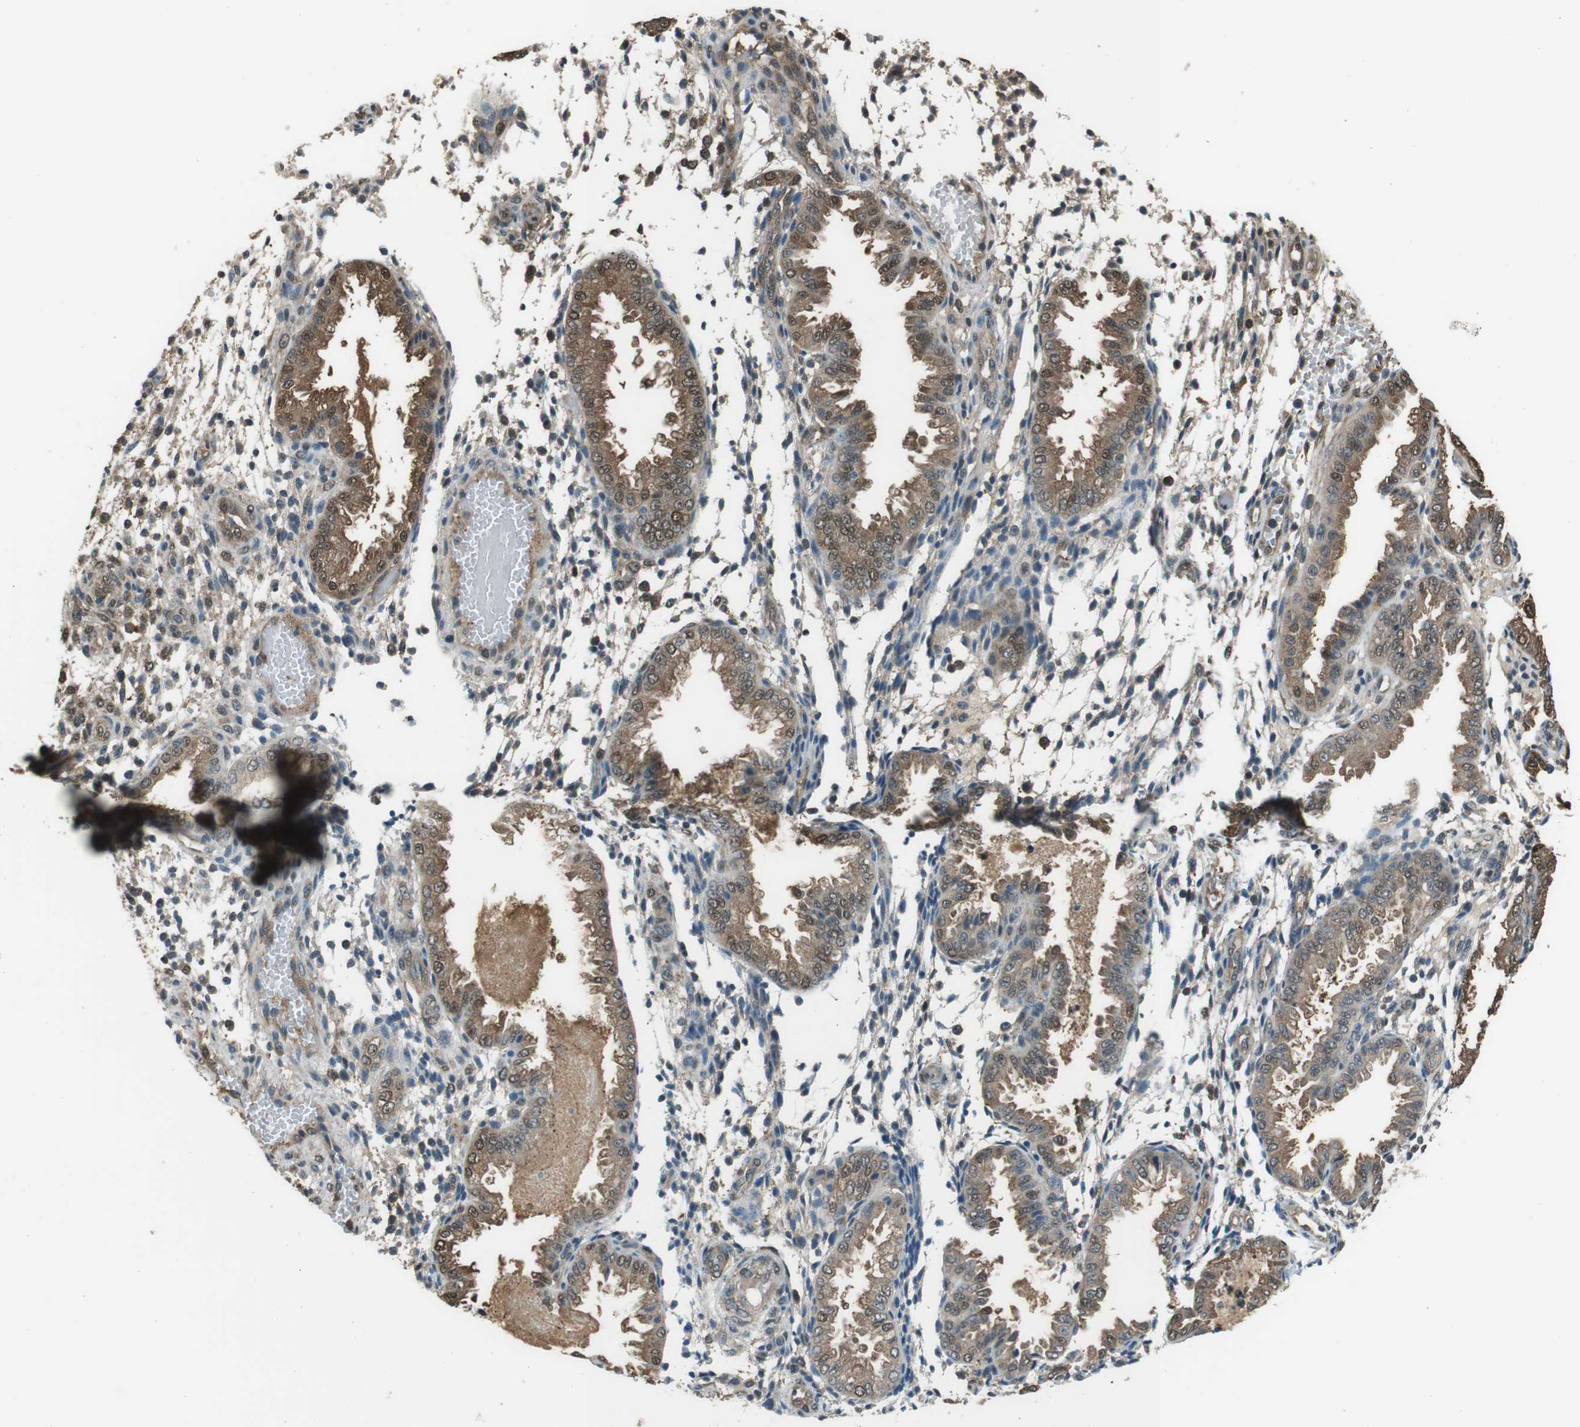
{"staining": {"intensity": "moderate", "quantity": "25%-75%", "location": "cytoplasmic/membranous,nuclear"}, "tissue": "endometrium", "cell_type": "Cells in endometrial stroma", "image_type": "normal", "snomed": [{"axis": "morphology", "description": "Normal tissue, NOS"}, {"axis": "topography", "description": "Endometrium"}], "caption": "Human endometrium stained for a protein (brown) reveals moderate cytoplasmic/membranous,nuclear positive positivity in approximately 25%-75% of cells in endometrial stroma.", "gene": "TWSG1", "patient": {"sex": "female", "age": 33}}